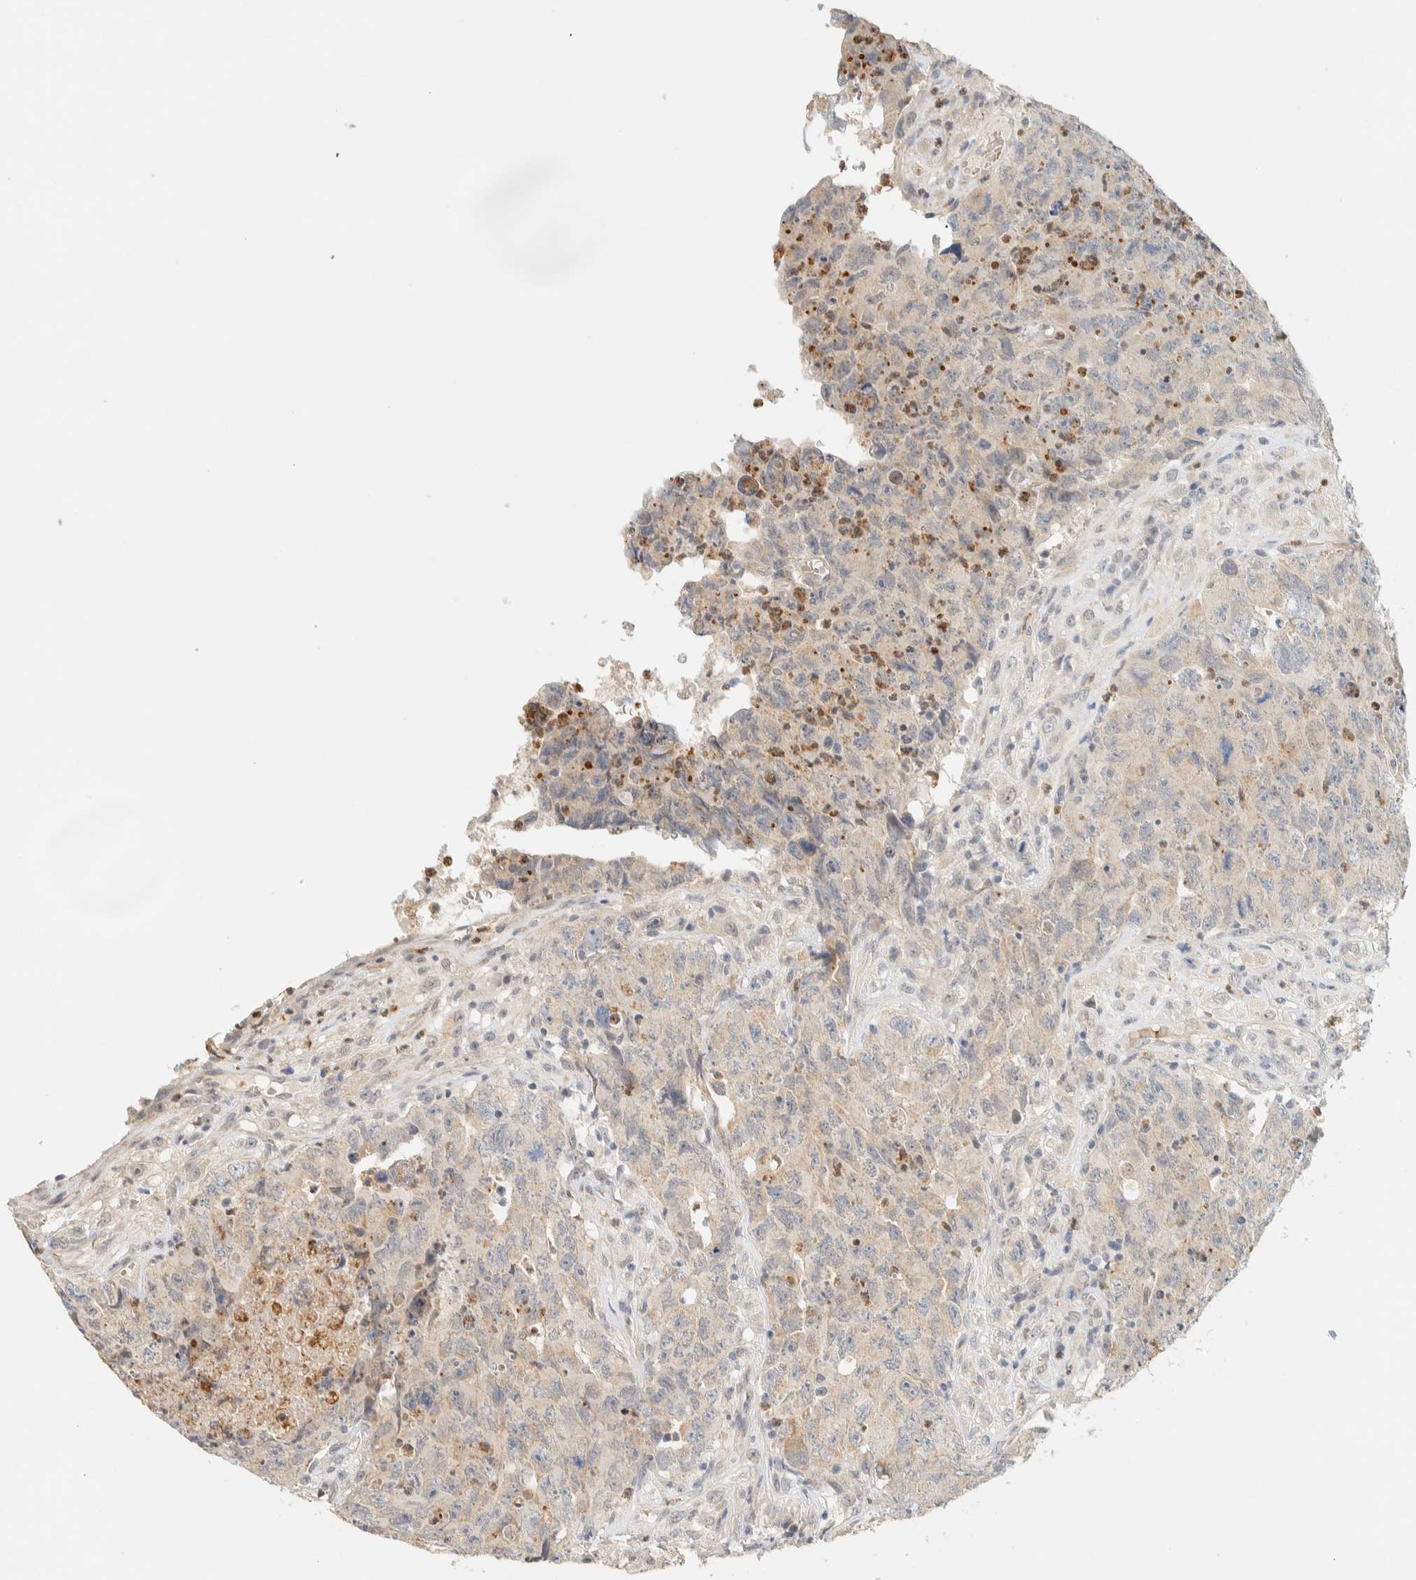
{"staining": {"intensity": "weak", "quantity": "<25%", "location": "cytoplasmic/membranous"}, "tissue": "testis cancer", "cell_type": "Tumor cells", "image_type": "cancer", "snomed": [{"axis": "morphology", "description": "Carcinoma, Embryonal, NOS"}, {"axis": "topography", "description": "Testis"}], "caption": "An image of testis embryonal carcinoma stained for a protein reveals no brown staining in tumor cells. (DAB immunohistochemistry (IHC), high magnification).", "gene": "TNK1", "patient": {"sex": "male", "age": 32}}